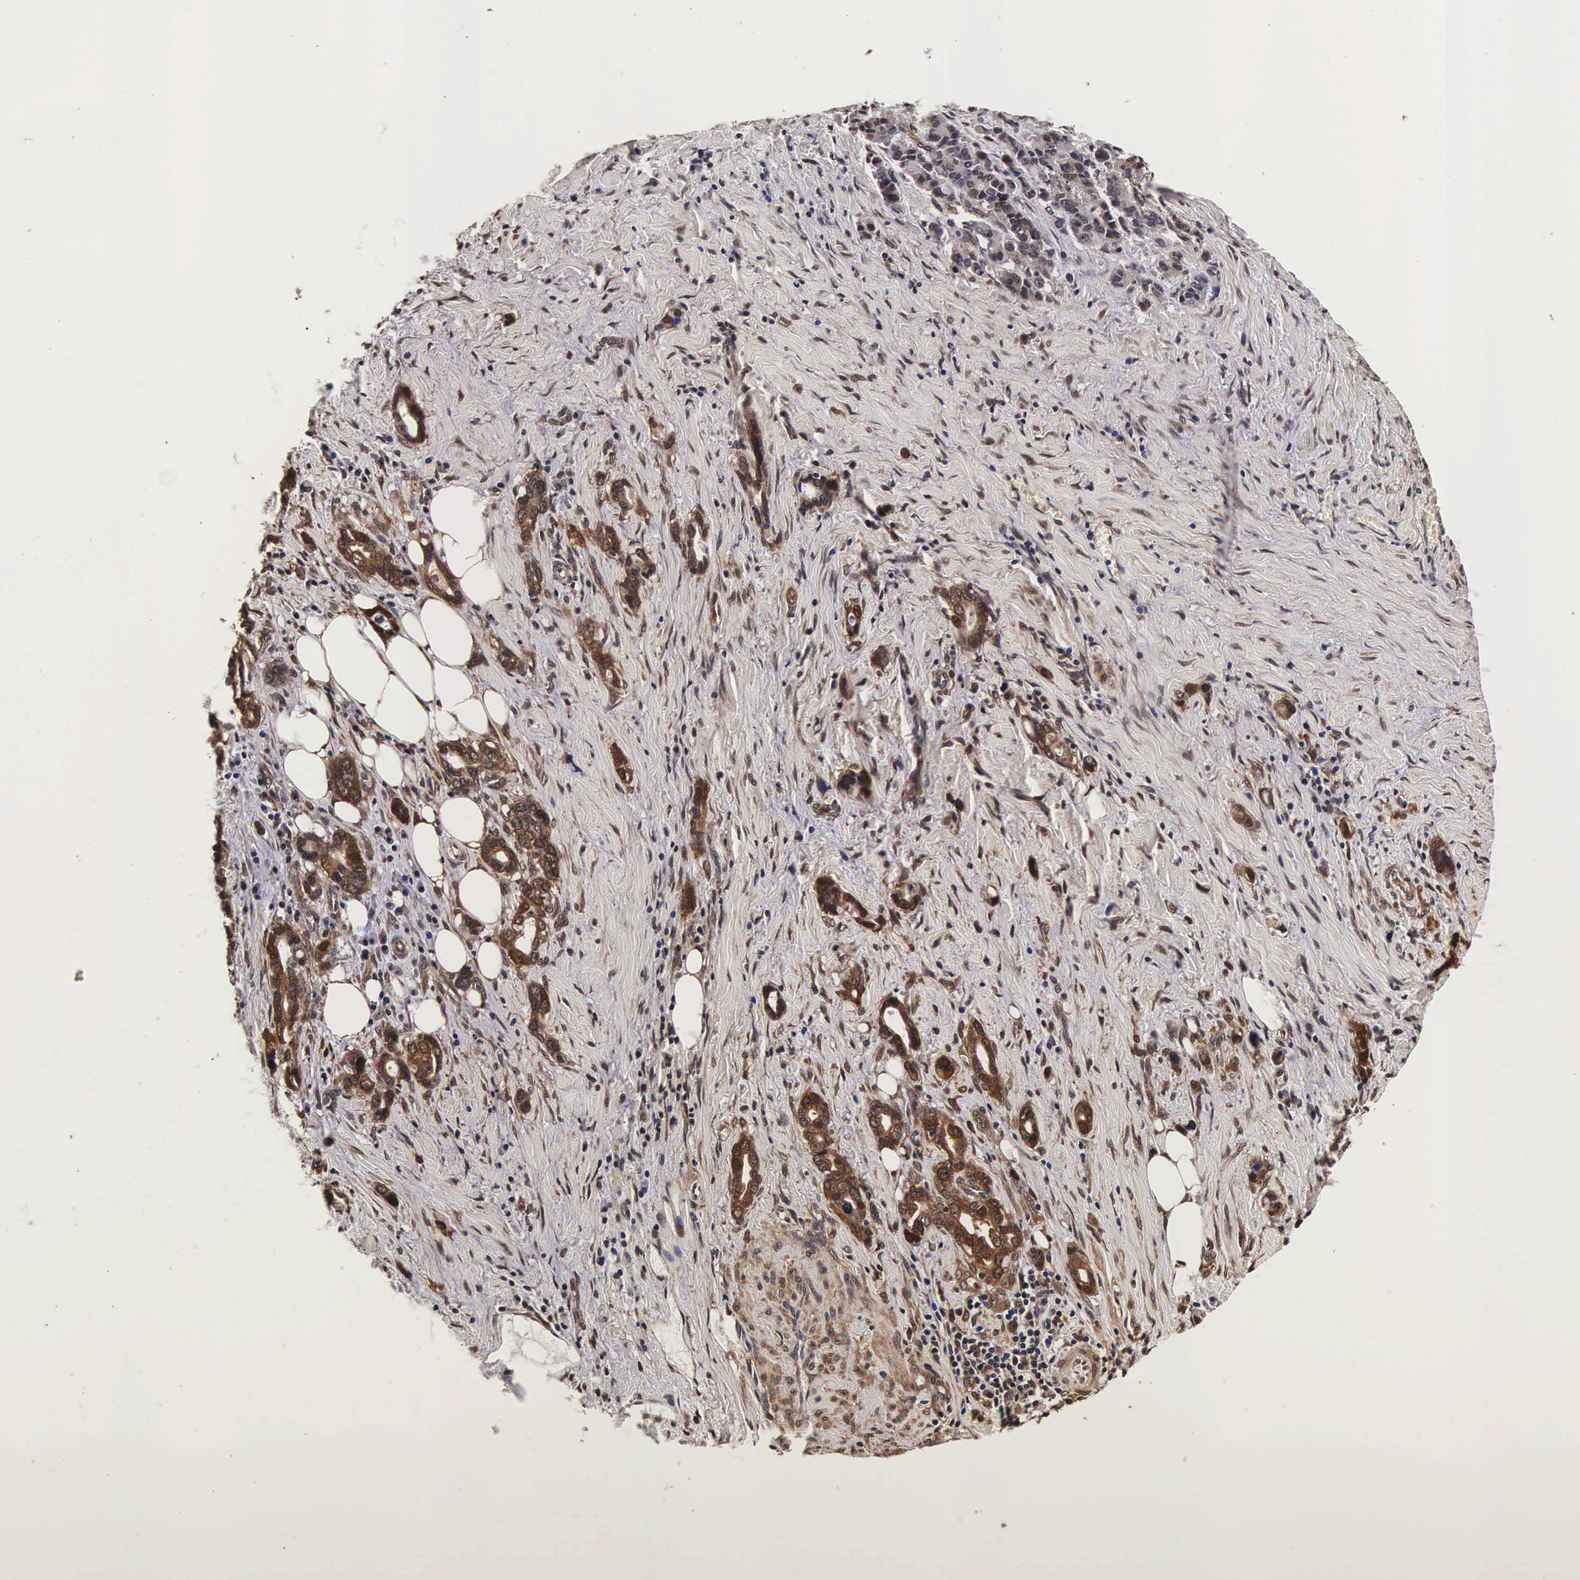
{"staining": {"intensity": "strong", "quantity": ">75%", "location": "cytoplasmic/membranous,nuclear"}, "tissue": "stomach cancer", "cell_type": "Tumor cells", "image_type": "cancer", "snomed": [{"axis": "morphology", "description": "Adenocarcinoma, NOS"}, {"axis": "topography", "description": "Stomach"}], "caption": "A high-resolution micrograph shows IHC staining of stomach cancer (adenocarcinoma), which displays strong cytoplasmic/membranous and nuclear expression in about >75% of tumor cells. (brown staining indicates protein expression, while blue staining denotes nuclei).", "gene": "TECPR2", "patient": {"sex": "male", "age": 78}}